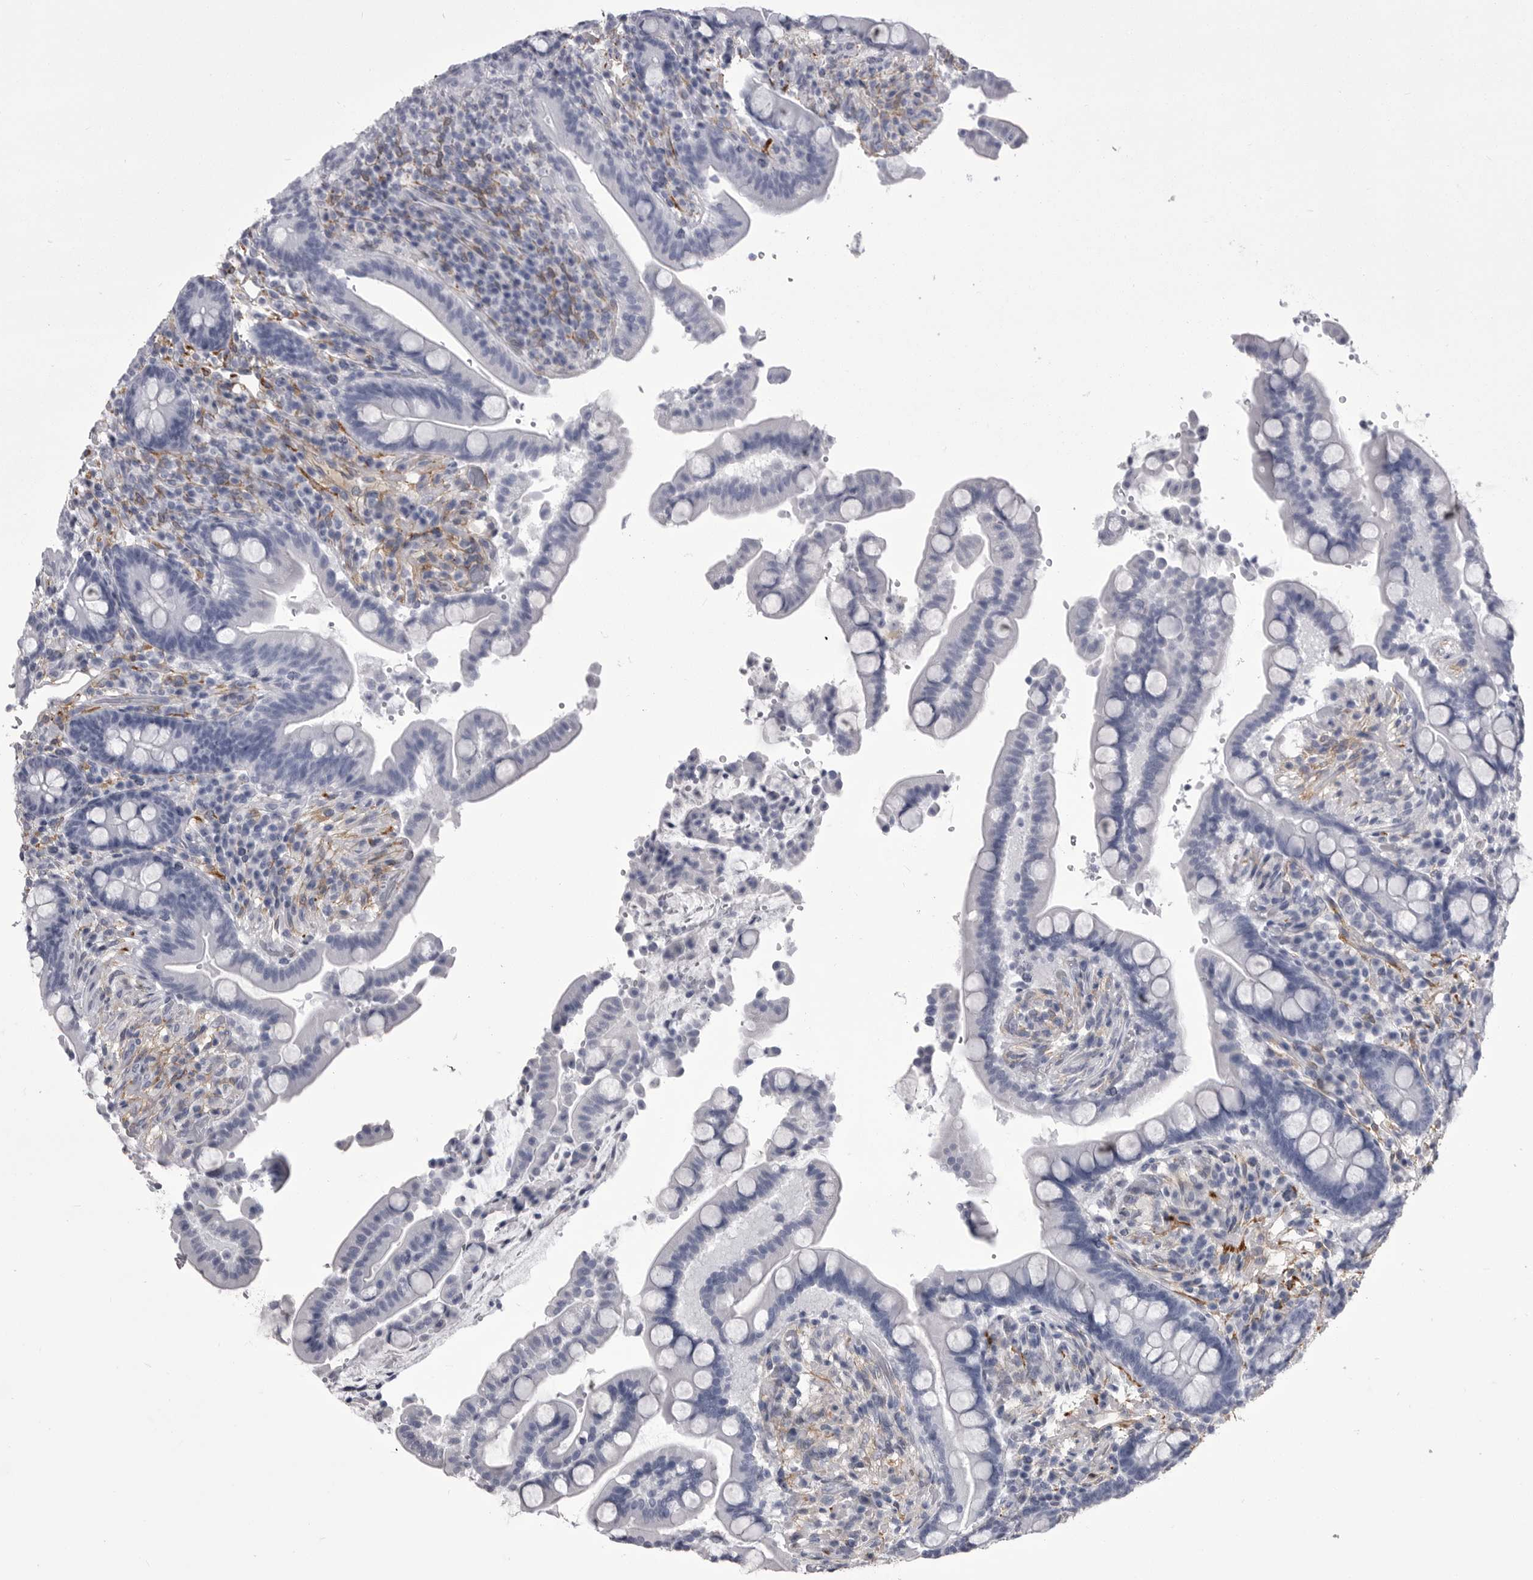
{"staining": {"intensity": "negative", "quantity": "none", "location": "none"}, "tissue": "colon", "cell_type": "Endothelial cells", "image_type": "normal", "snomed": [{"axis": "morphology", "description": "Normal tissue, NOS"}, {"axis": "topography", "description": "Colon"}], "caption": "The micrograph displays no significant staining in endothelial cells of colon. (Stains: DAB immunohistochemistry with hematoxylin counter stain, Microscopy: brightfield microscopy at high magnification).", "gene": "ANK2", "patient": {"sex": "male", "age": 73}}